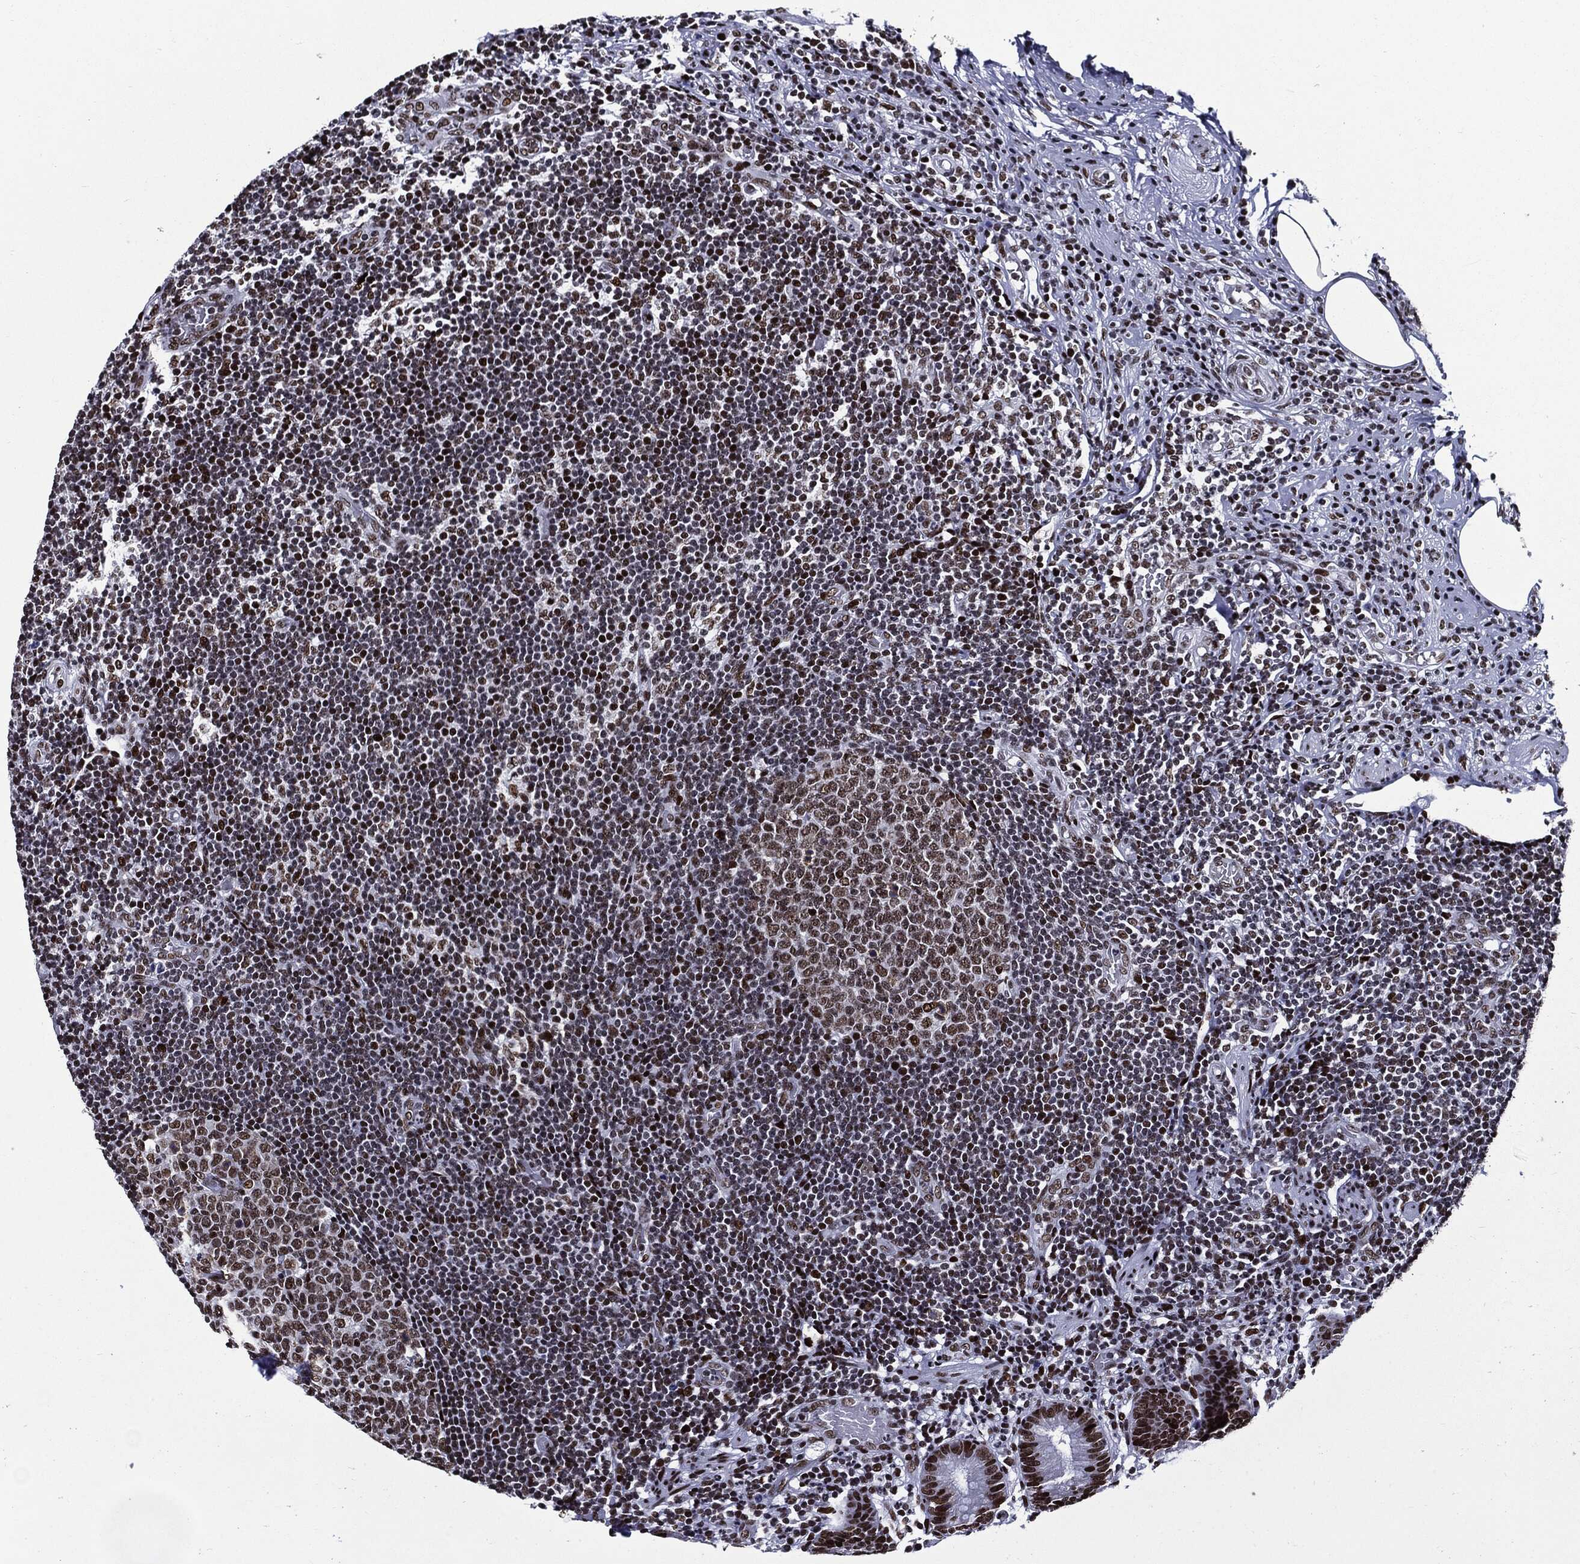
{"staining": {"intensity": "moderate", "quantity": ">75%", "location": "nuclear"}, "tissue": "appendix", "cell_type": "Glandular cells", "image_type": "normal", "snomed": [{"axis": "morphology", "description": "Normal tissue, NOS"}, {"axis": "topography", "description": "Appendix"}], "caption": "Immunohistochemistry (IHC) (DAB (3,3'-diaminobenzidine)) staining of normal human appendix exhibits moderate nuclear protein staining in approximately >75% of glandular cells.", "gene": "ZFP91", "patient": {"sex": "female", "age": 40}}